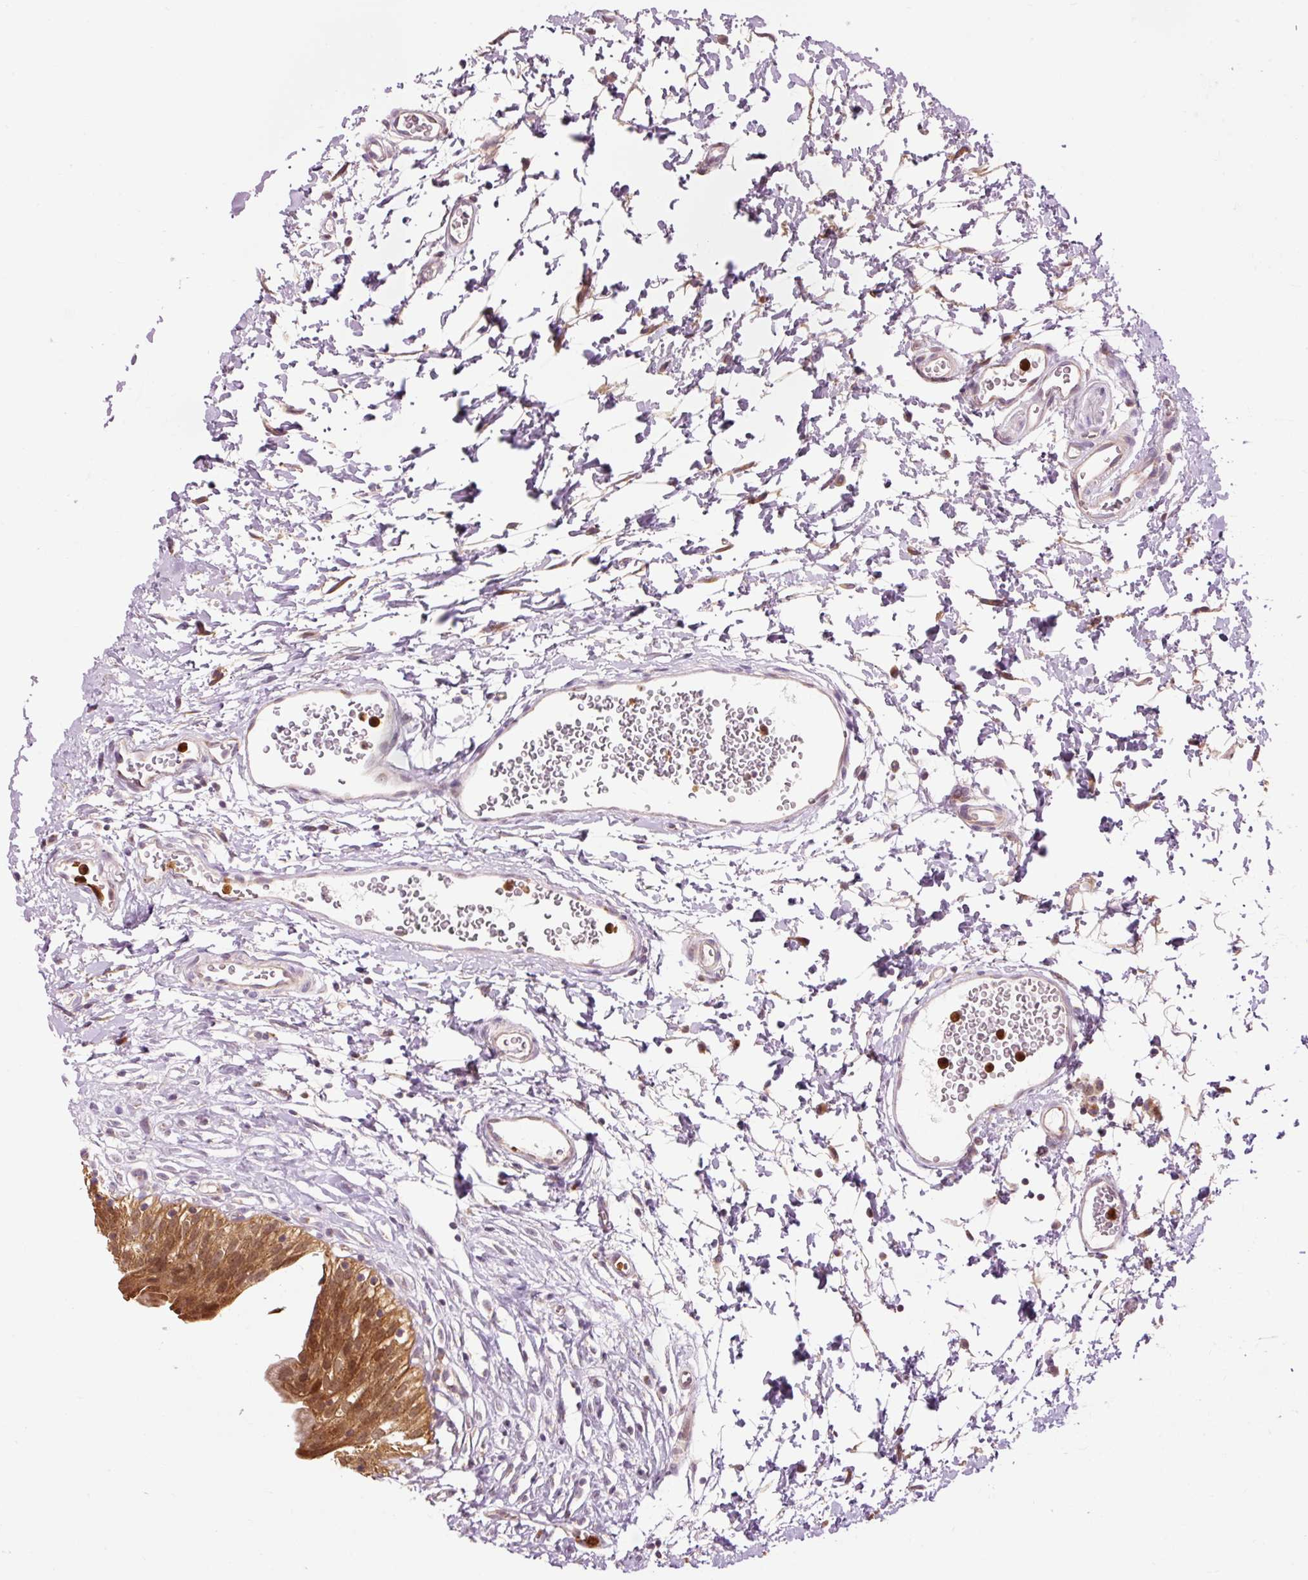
{"staining": {"intensity": "strong", "quantity": ">75%", "location": "cytoplasmic/membranous"}, "tissue": "urinary bladder", "cell_type": "Urothelial cells", "image_type": "normal", "snomed": [{"axis": "morphology", "description": "Normal tissue, NOS"}, {"axis": "topography", "description": "Urinary bladder"}], "caption": "Brown immunohistochemical staining in unremarkable urinary bladder exhibits strong cytoplasmic/membranous positivity in about >75% of urothelial cells. The staining was performed using DAB to visualize the protein expression in brown, while the nuclei were stained in blue with hematoxylin (Magnification: 20x).", "gene": "PRDX5", "patient": {"sex": "male", "age": 51}}